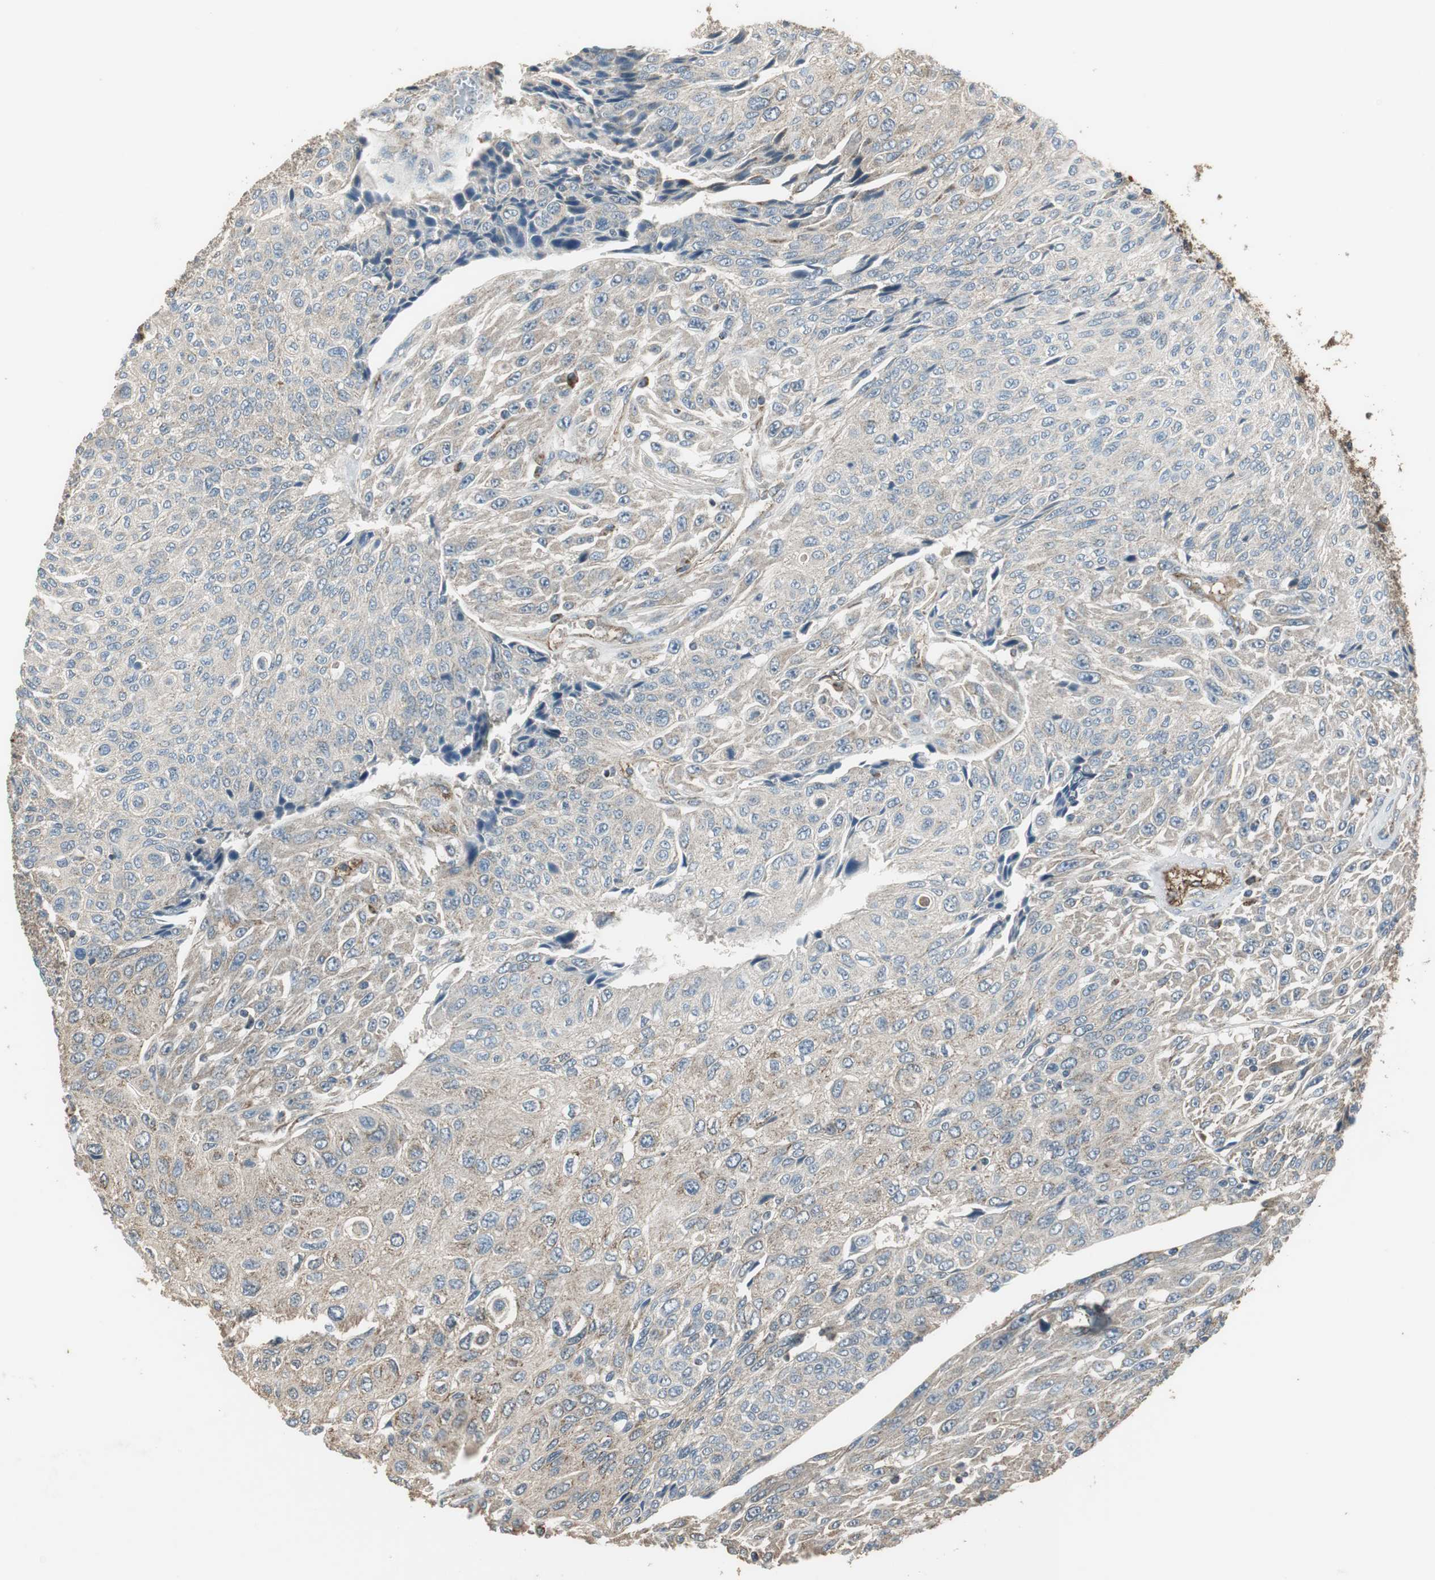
{"staining": {"intensity": "weak", "quantity": ">75%", "location": "cytoplasmic/membranous"}, "tissue": "urothelial cancer", "cell_type": "Tumor cells", "image_type": "cancer", "snomed": [{"axis": "morphology", "description": "Urothelial carcinoma, High grade"}, {"axis": "topography", "description": "Urinary bladder"}], "caption": "A photomicrograph of urothelial carcinoma (high-grade) stained for a protein reveals weak cytoplasmic/membranous brown staining in tumor cells.", "gene": "MSTO1", "patient": {"sex": "male", "age": 66}}